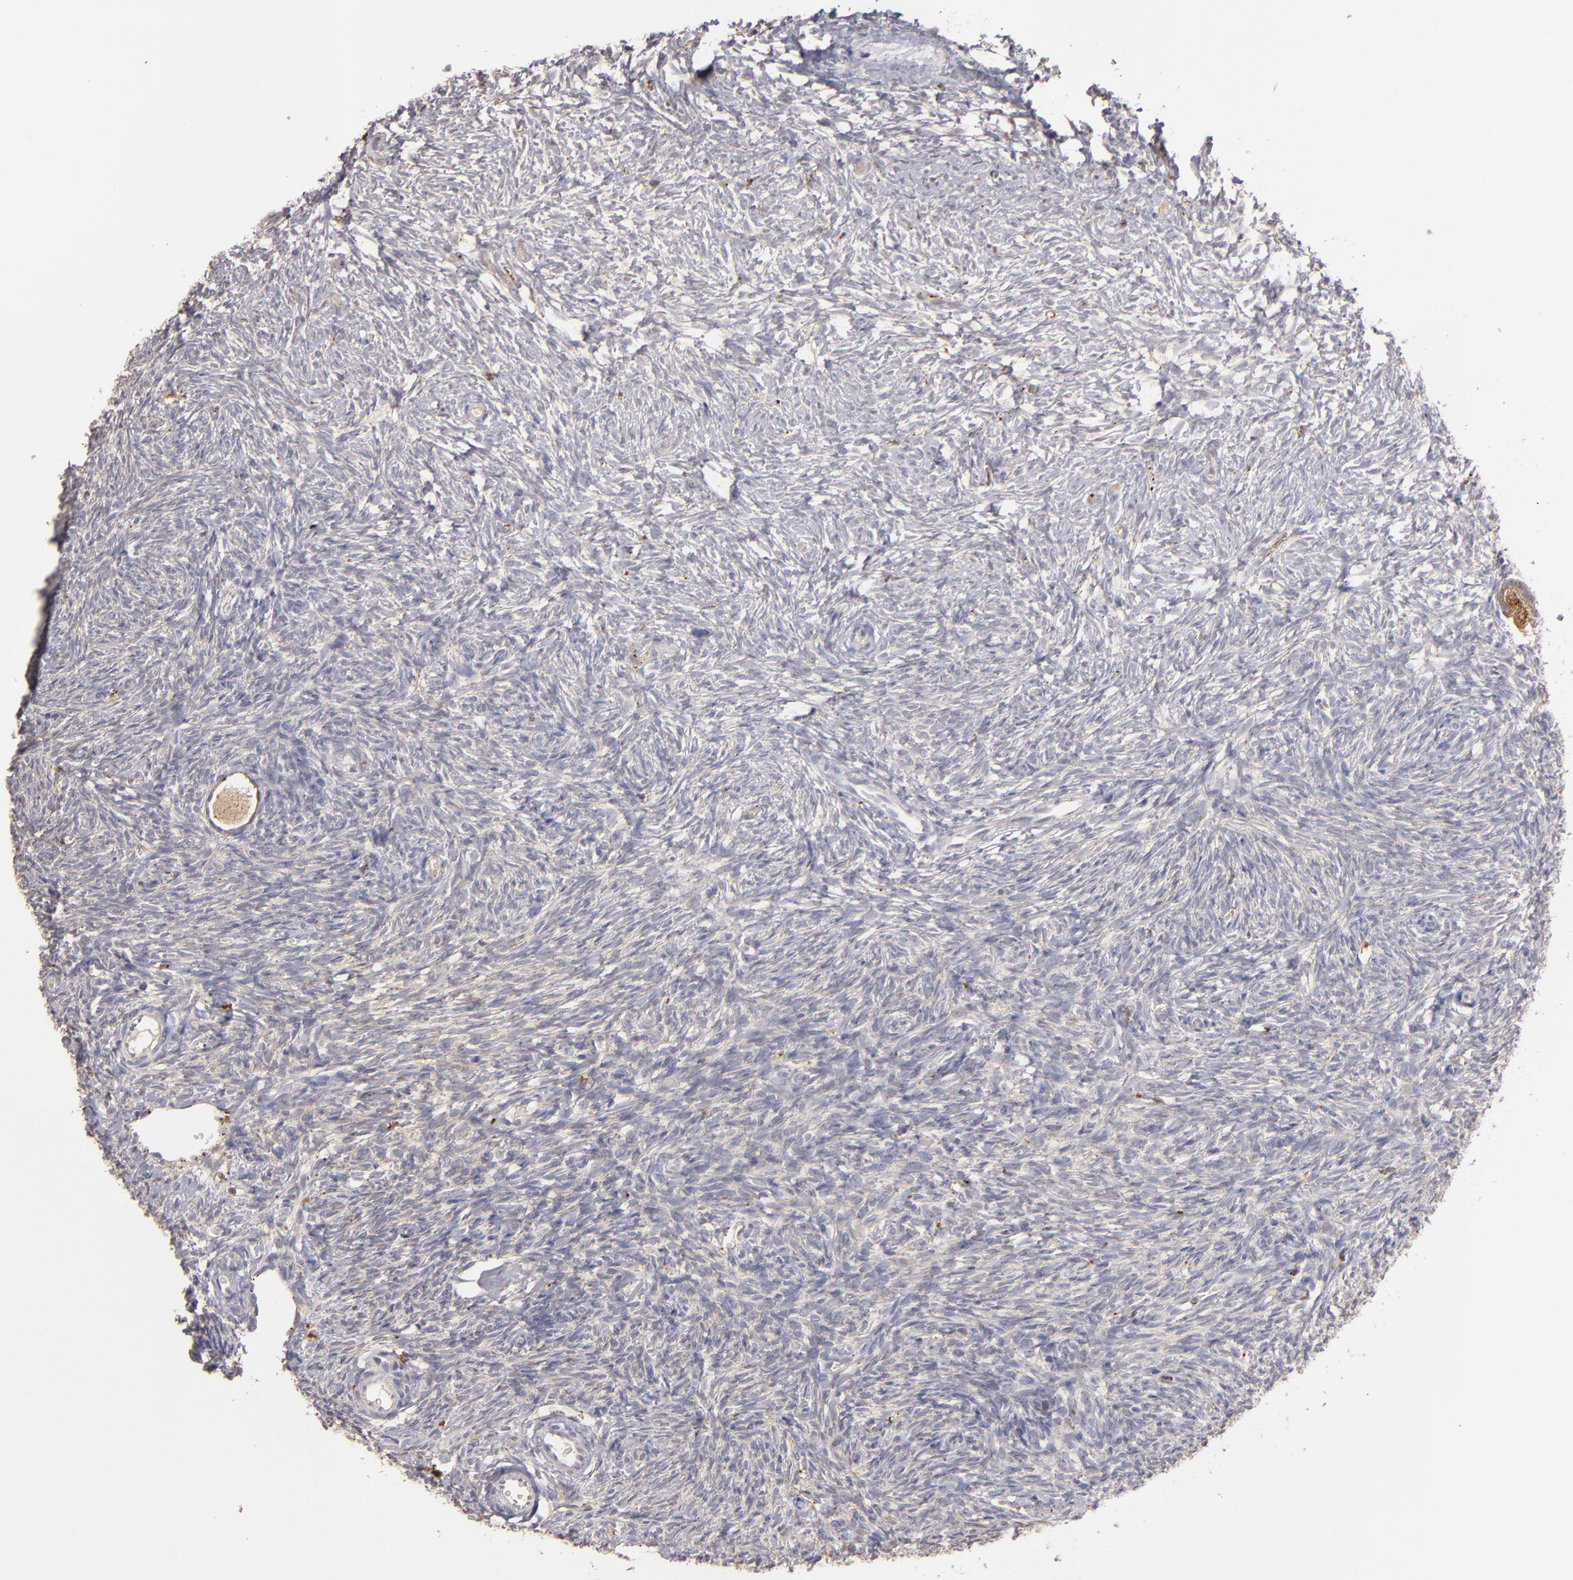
{"staining": {"intensity": "negative", "quantity": "none", "location": "none"}, "tissue": "ovary", "cell_type": "Ovarian stroma cells", "image_type": "normal", "snomed": [{"axis": "morphology", "description": "Normal tissue, NOS"}, {"axis": "topography", "description": "Ovary"}], "caption": "This is an immunohistochemistry photomicrograph of benign human ovary. There is no expression in ovarian stroma cells.", "gene": "TRAF1", "patient": {"sex": "female", "age": 35}}